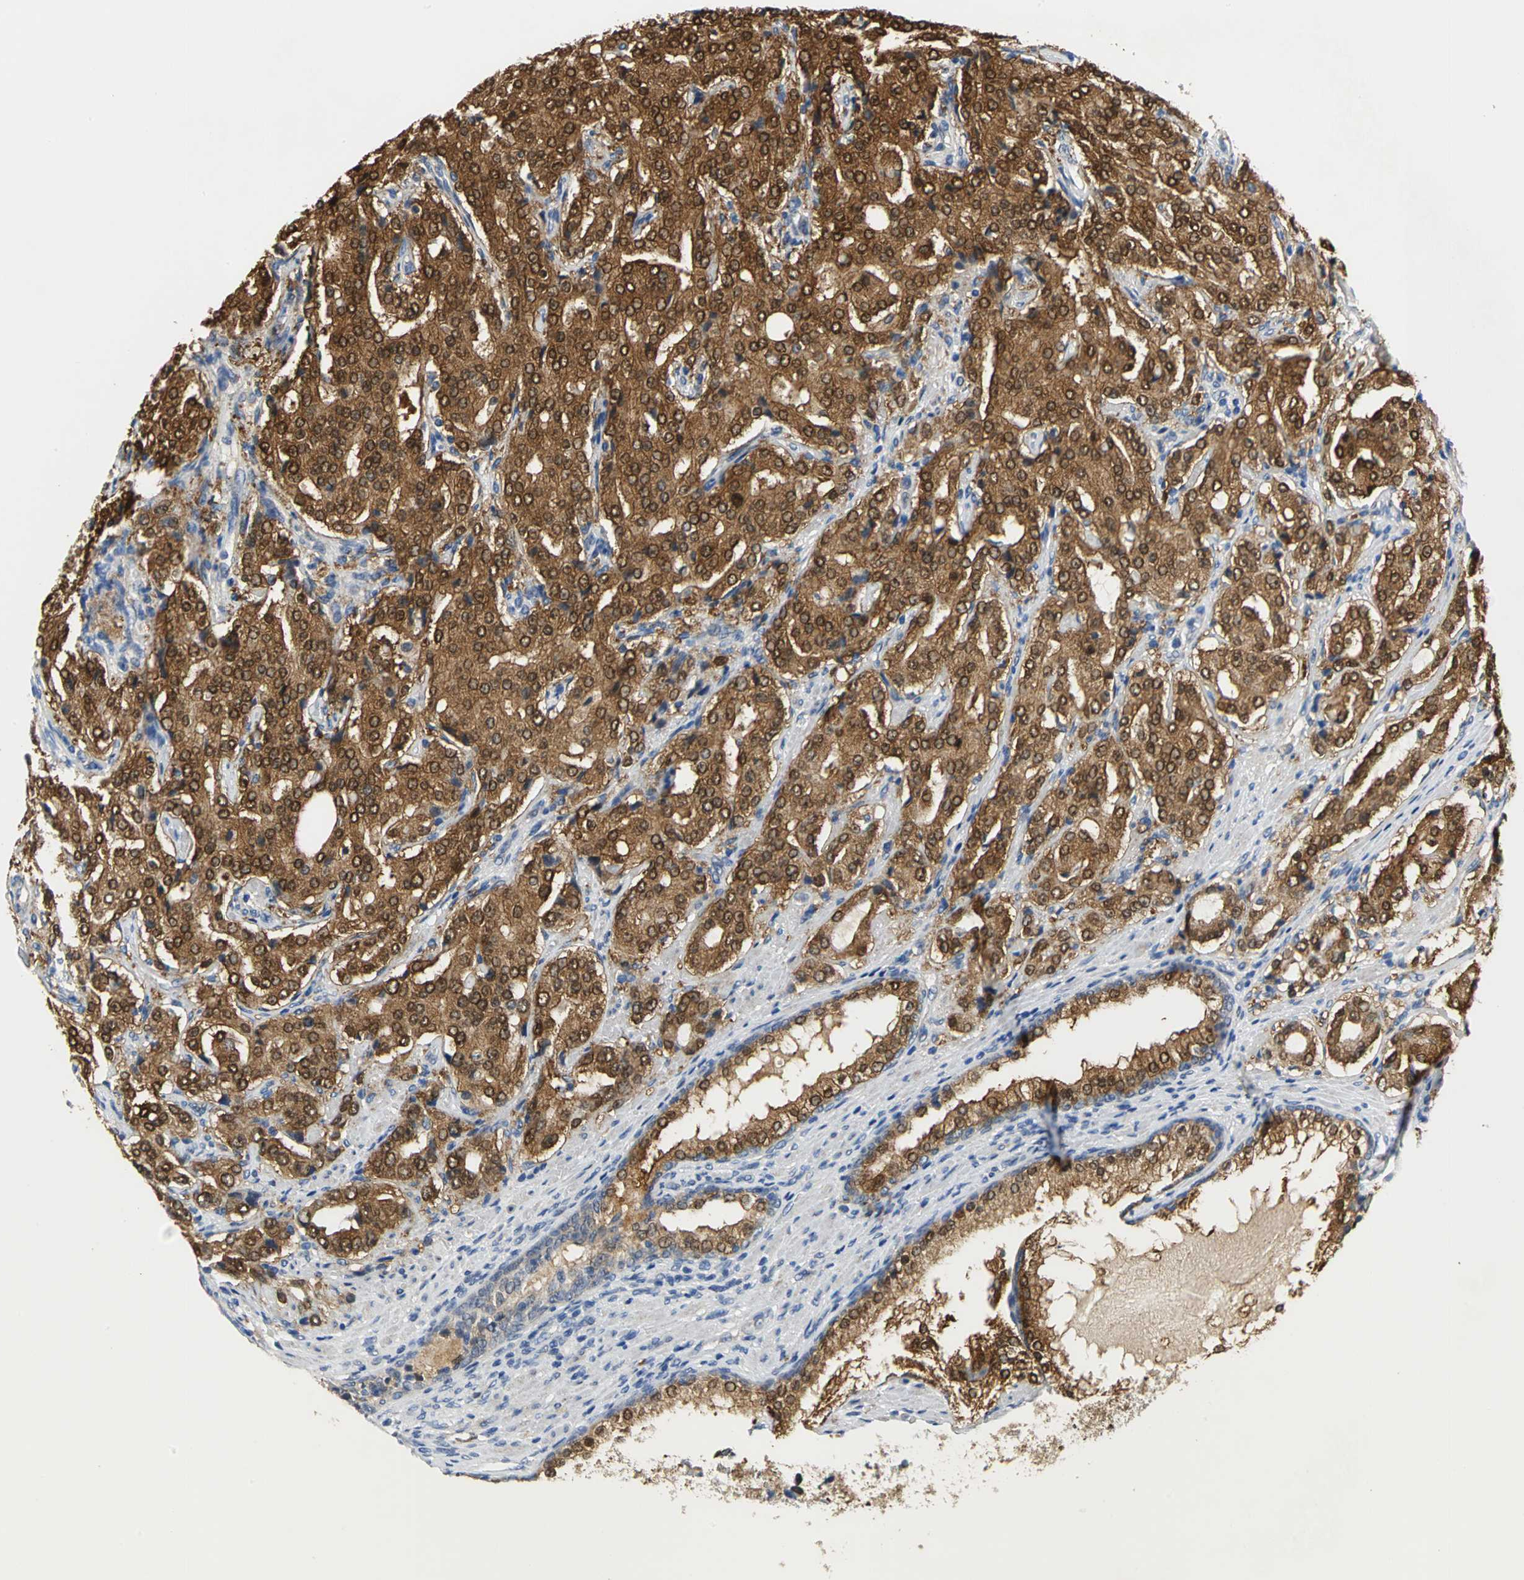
{"staining": {"intensity": "moderate", "quantity": ">75%", "location": "cytoplasmic/membranous"}, "tissue": "prostate cancer", "cell_type": "Tumor cells", "image_type": "cancer", "snomed": [{"axis": "morphology", "description": "Adenocarcinoma, High grade"}, {"axis": "topography", "description": "Prostate"}], "caption": "Adenocarcinoma (high-grade) (prostate) was stained to show a protein in brown. There is medium levels of moderate cytoplasmic/membranous staining in approximately >75% of tumor cells.", "gene": "PGM3", "patient": {"sex": "male", "age": 72}}